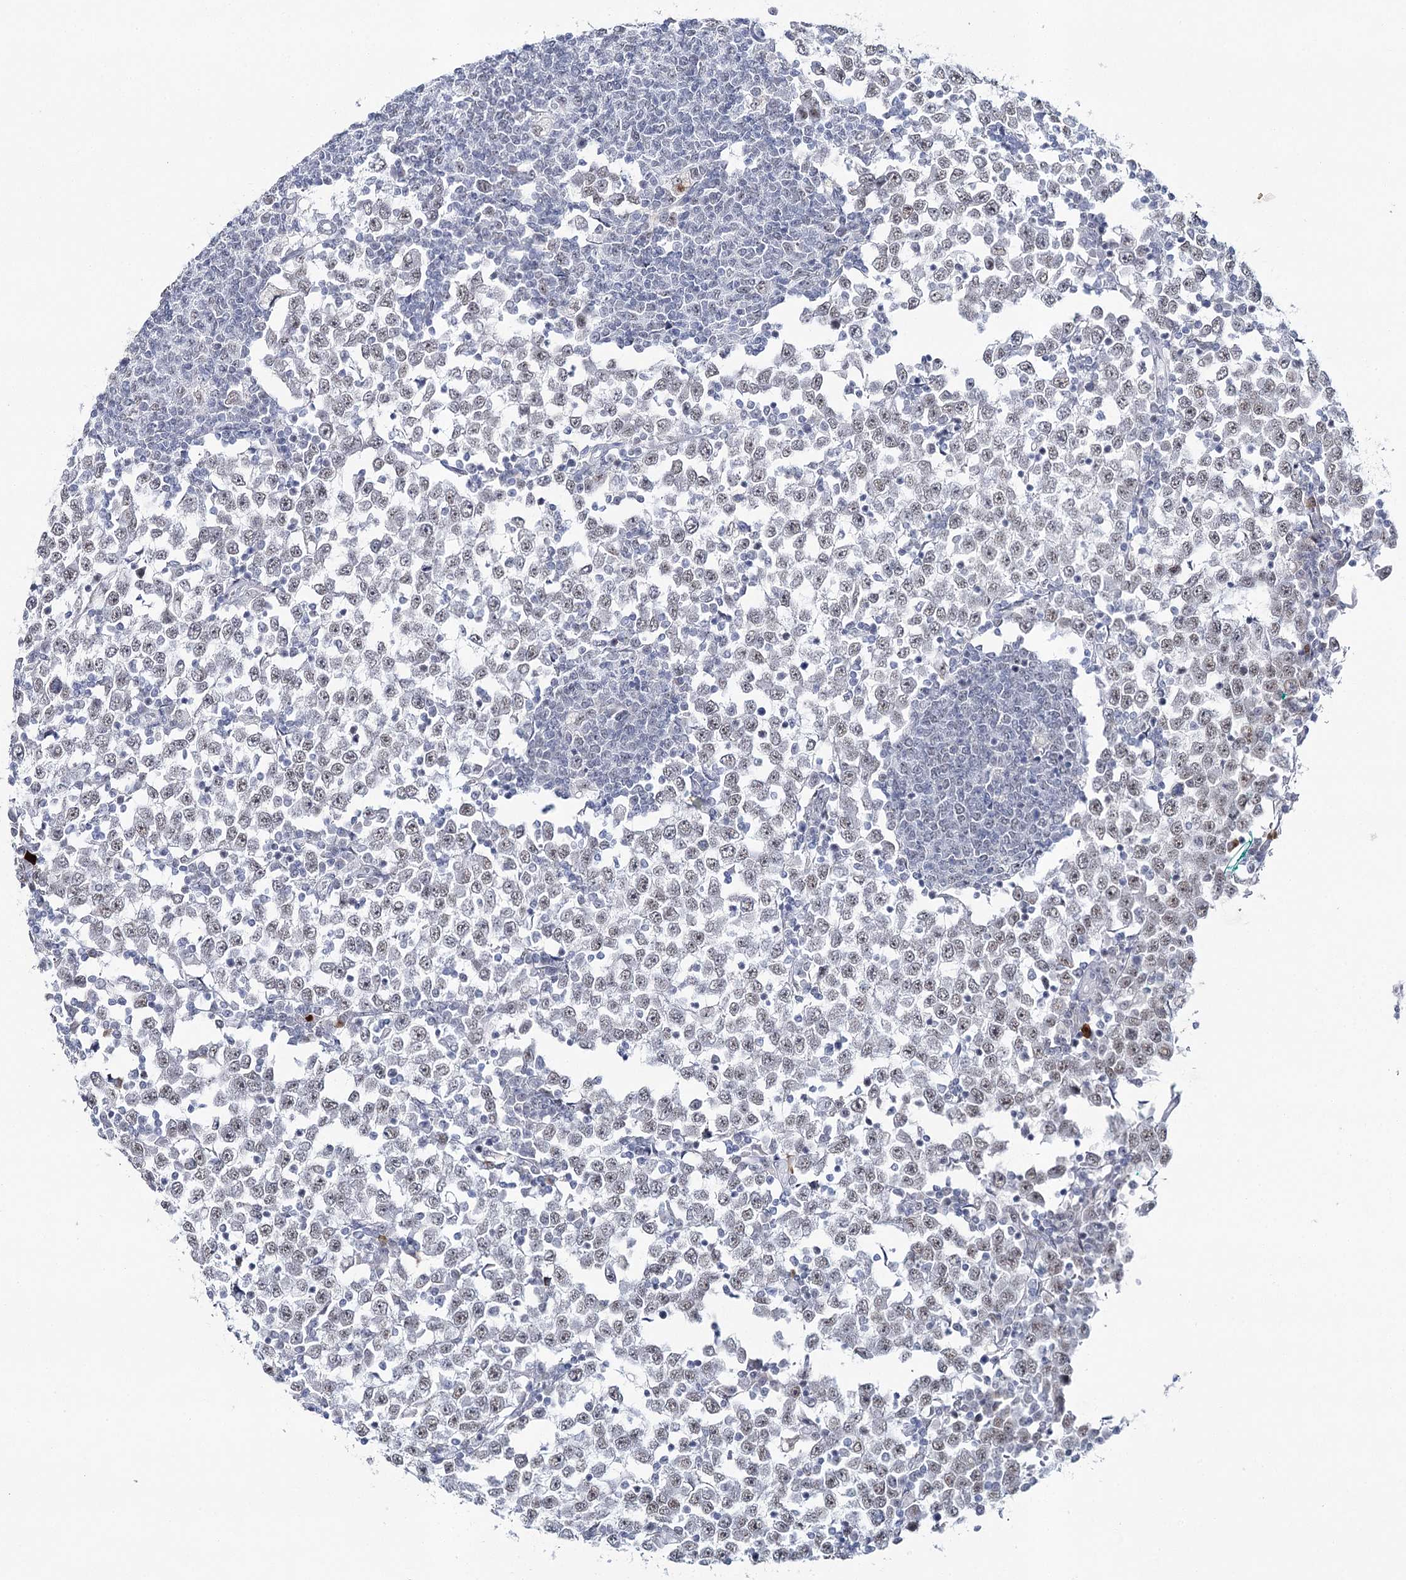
{"staining": {"intensity": "weak", "quantity": ">75%", "location": "nuclear"}, "tissue": "testis cancer", "cell_type": "Tumor cells", "image_type": "cancer", "snomed": [{"axis": "morphology", "description": "Seminoma, NOS"}, {"axis": "topography", "description": "Testis"}], "caption": "Immunohistochemistry (IHC) of human testis cancer displays low levels of weak nuclear expression in about >75% of tumor cells. The staining was performed using DAB to visualize the protein expression in brown, while the nuclei were stained in blue with hematoxylin (Magnification: 20x).", "gene": "ZC3H8", "patient": {"sex": "male", "age": 65}}